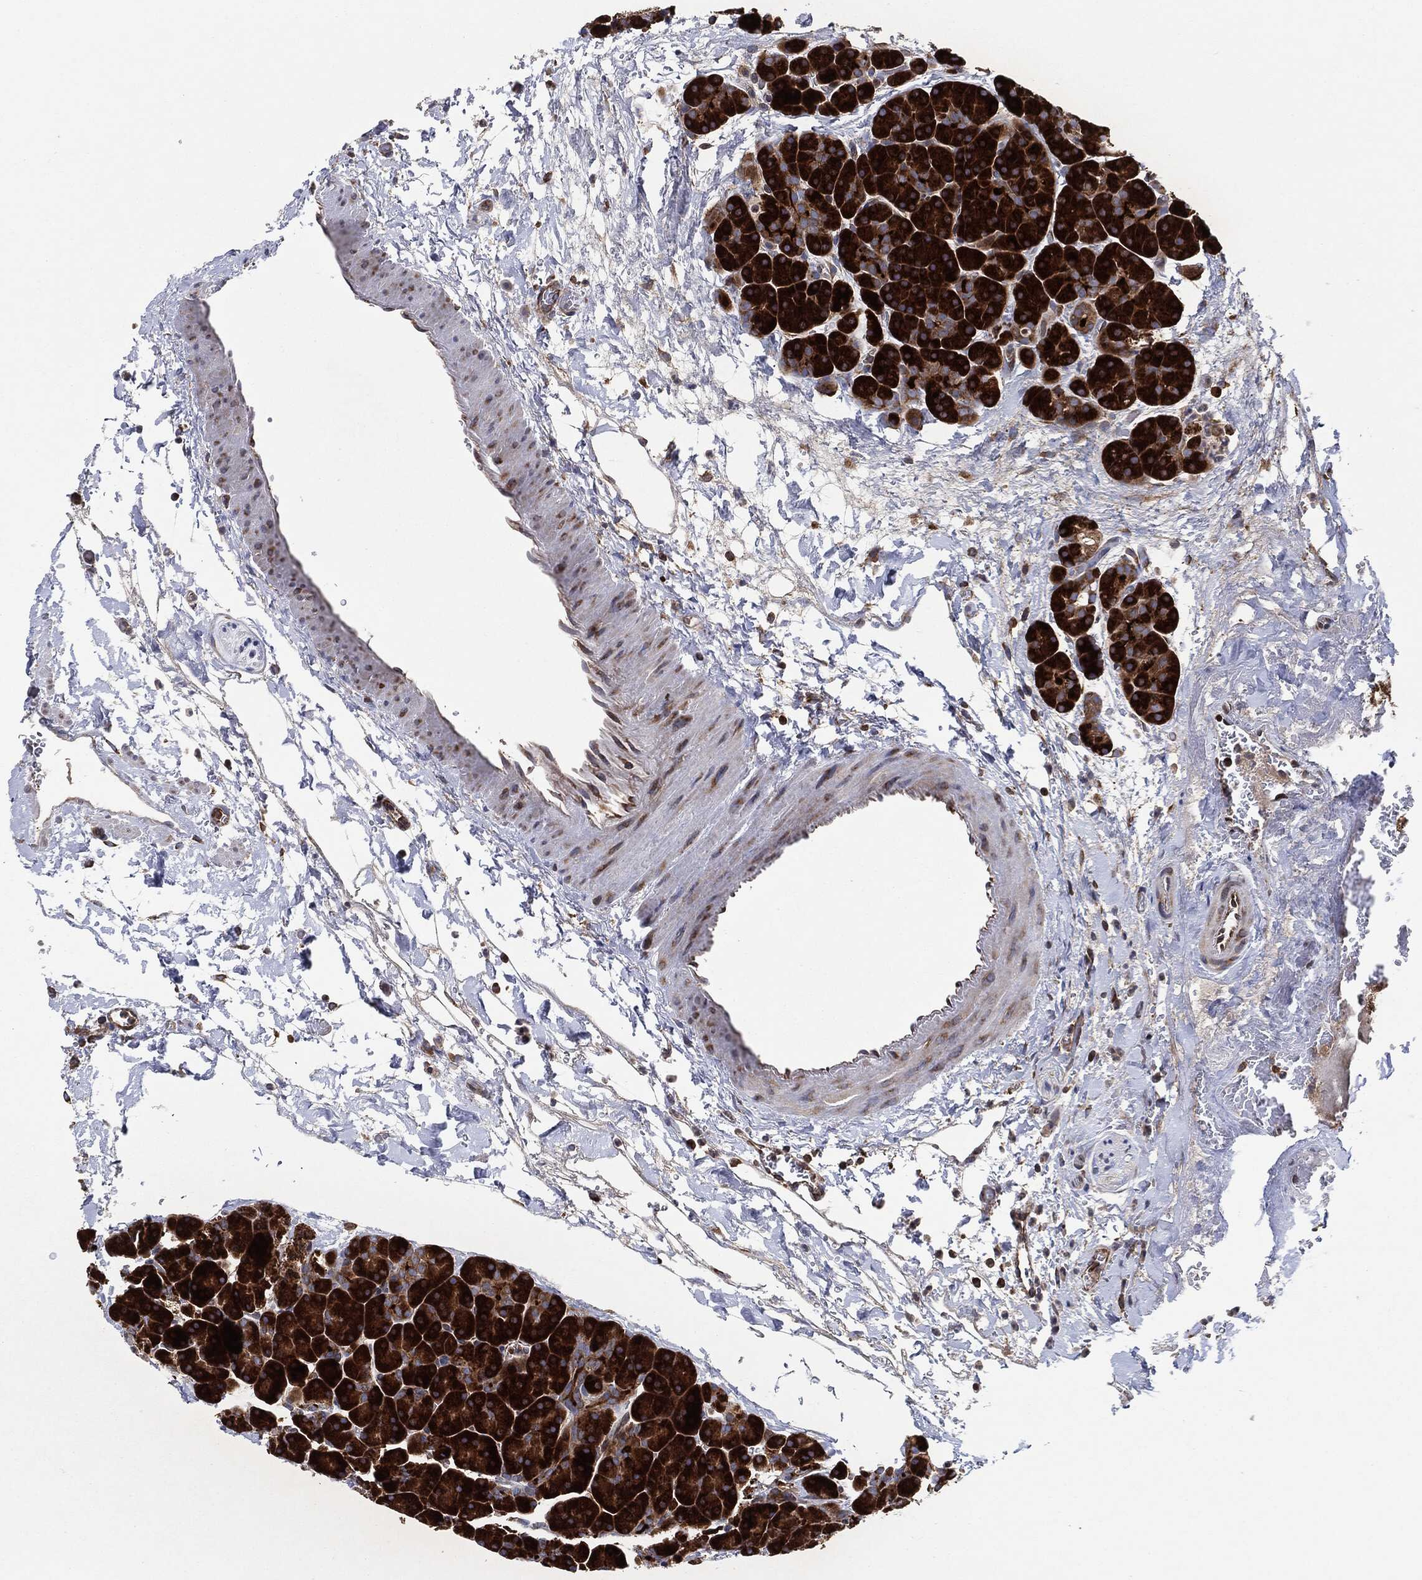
{"staining": {"intensity": "strong", "quantity": ">75%", "location": "cytoplasmic/membranous"}, "tissue": "pancreas", "cell_type": "Exocrine glandular cells", "image_type": "normal", "snomed": [{"axis": "morphology", "description": "Normal tissue, NOS"}, {"axis": "topography", "description": "Pancreas"}], "caption": "Immunohistochemistry (IHC) (DAB) staining of benign pancreas demonstrates strong cytoplasmic/membranous protein staining in approximately >75% of exocrine glandular cells. (Stains: DAB in brown, nuclei in blue, Microscopy: brightfield microscopy at high magnification).", "gene": "EIF2S2", "patient": {"sex": "female", "age": 44}}